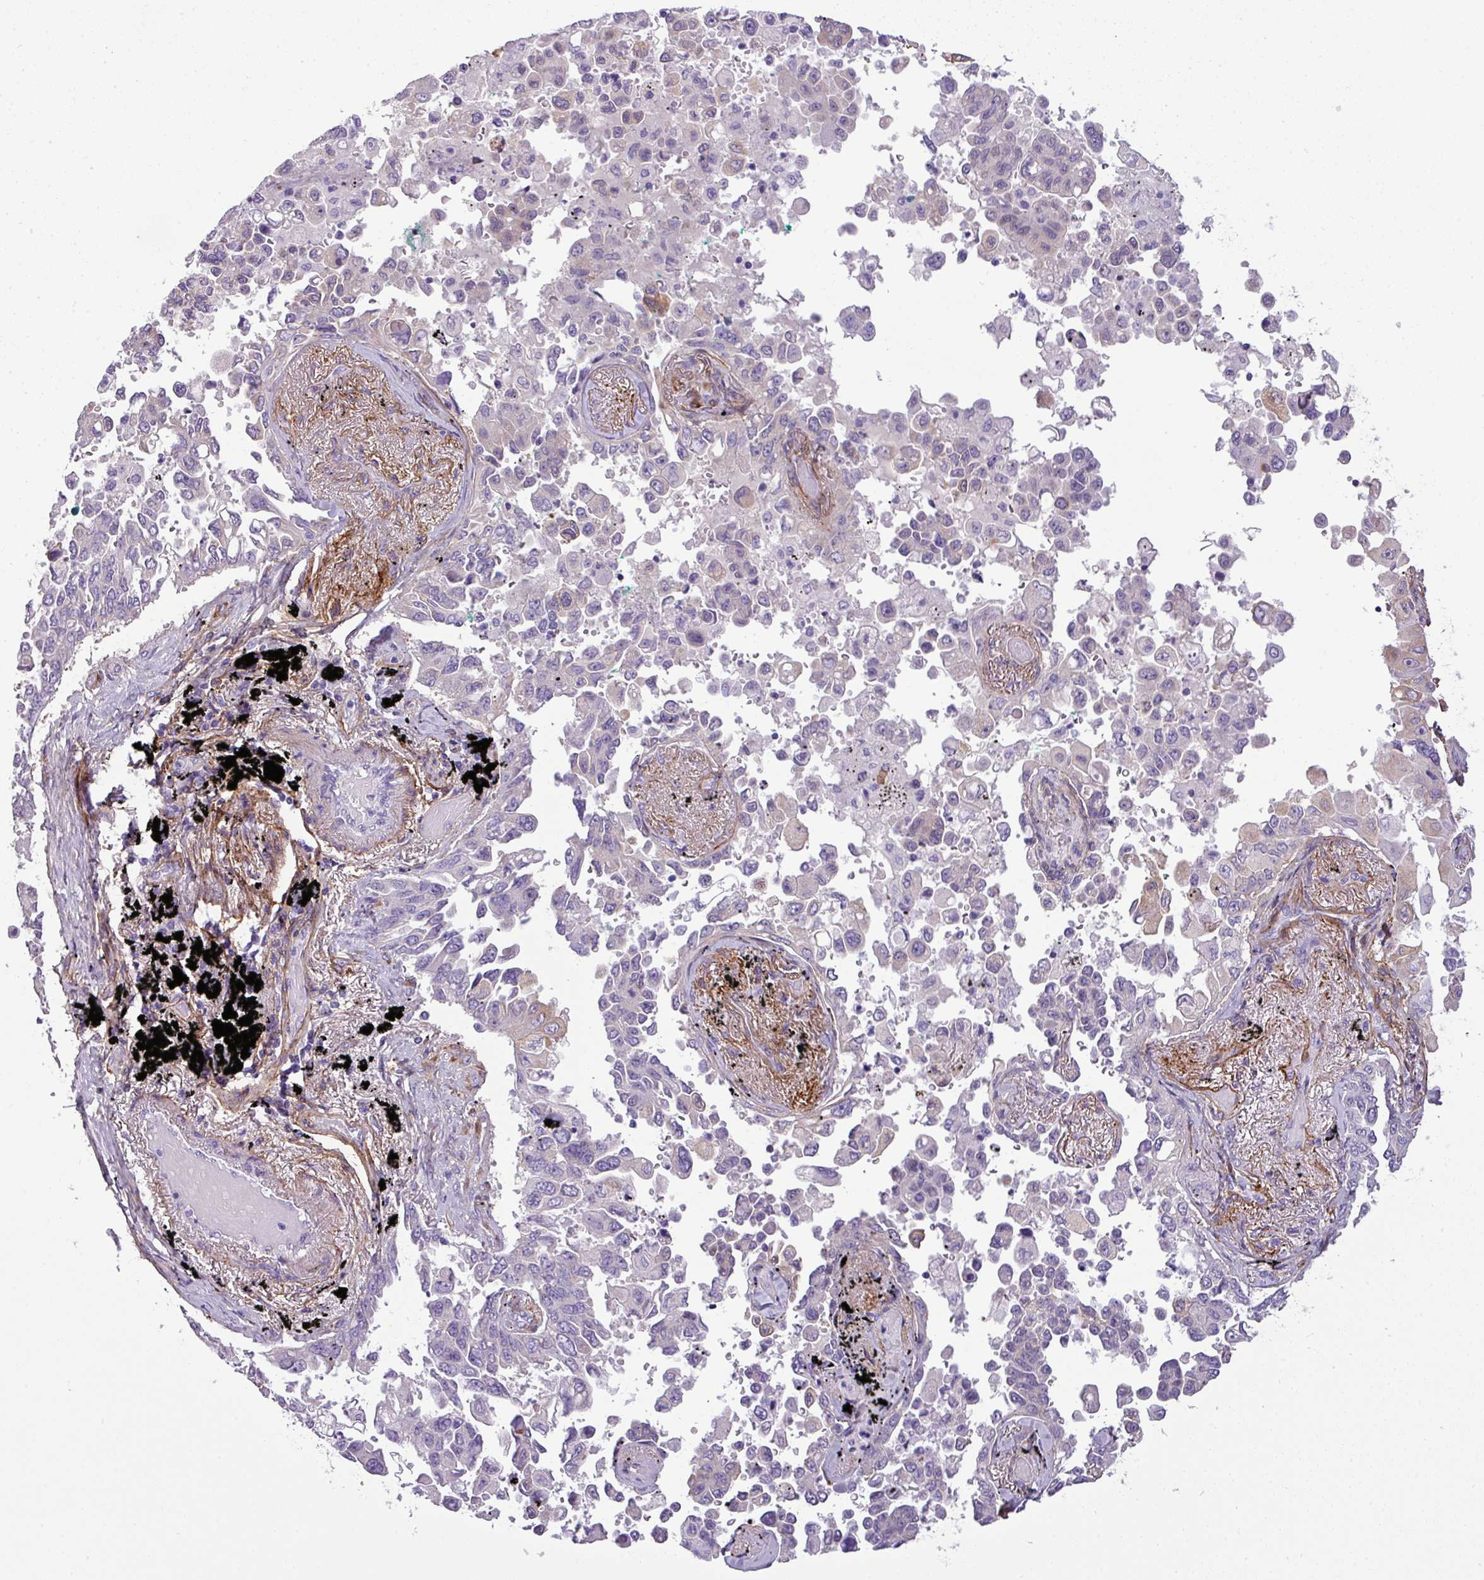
{"staining": {"intensity": "negative", "quantity": "none", "location": "none"}, "tissue": "lung cancer", "cell_type": "Tumor cells", "image_type": "cancer", "snomed": [{"axis": "morphology", "description": "Adenocarcinoma, NOS"}, {"axis": "topography", "description": "Lung"}], "caption": "Immunohistochemistry (IHC) image of neoplastic tissue: human lung cancer stained with DAB (3,3'-diaminobenzidine) demonstrates no significant protein staining in tumor cells.", "gene": "PARD6G", "patient": {"sex": "female", "age": 67}}